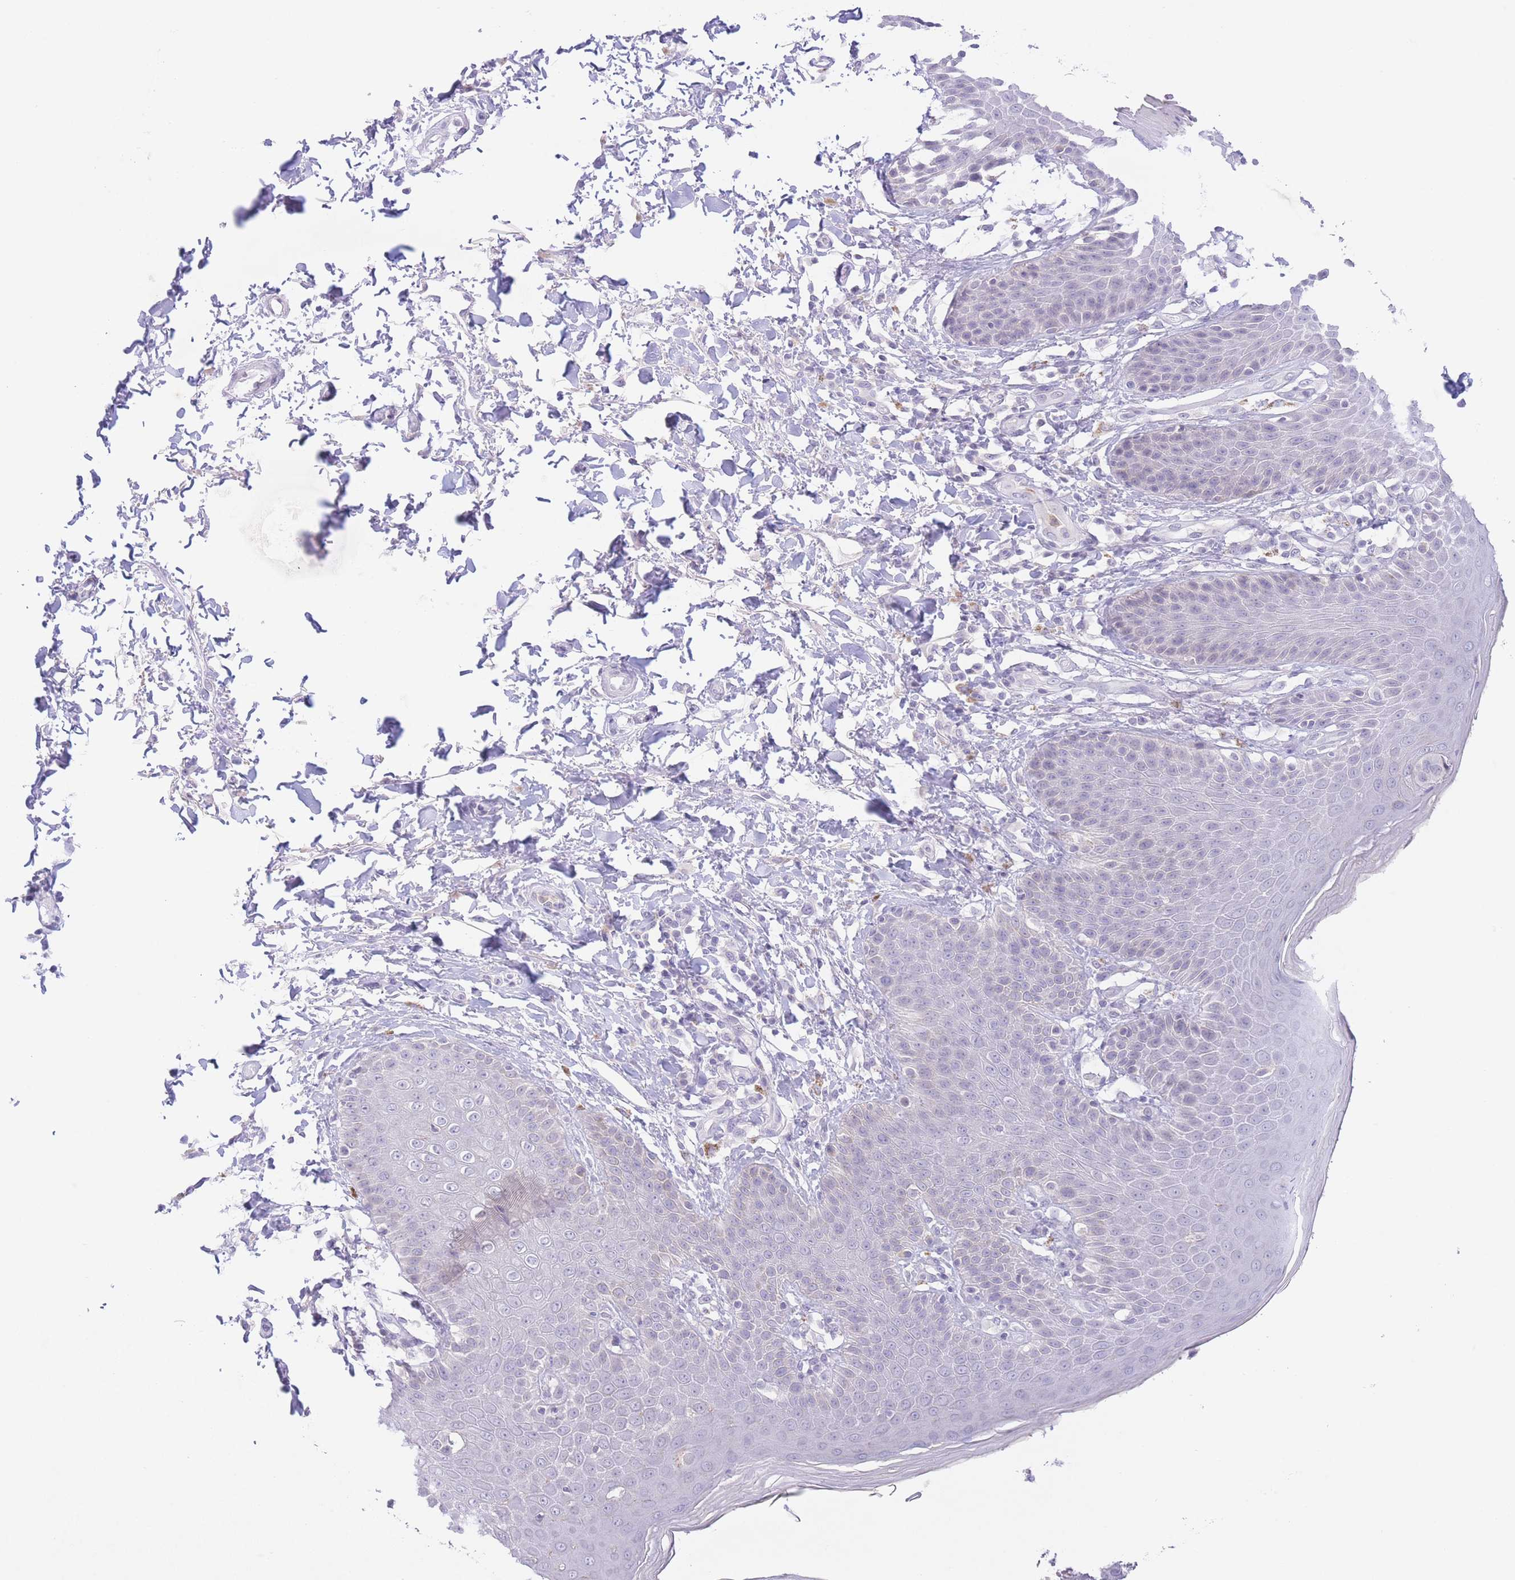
{"staining": {"intensity": "negative", "quantity": "none", "location": "none"}, "tissue": "skin", "cell_type": "Epidermal cells", "image_type": "normal", "snomed": [{"axis": "morphology", "description": "Normal tissue, NOS"}, {"axis": "topography", "description": "Peripheral nerve tissue"}], "caption": "DAB (3,3'-diaminobenzidine) immunohistochemical staining of unremarkable human skin exhibits no significant expression in epidermal cells.", "gene": "LCLAT1", "patient": {"sex": "male", "age": 51}}